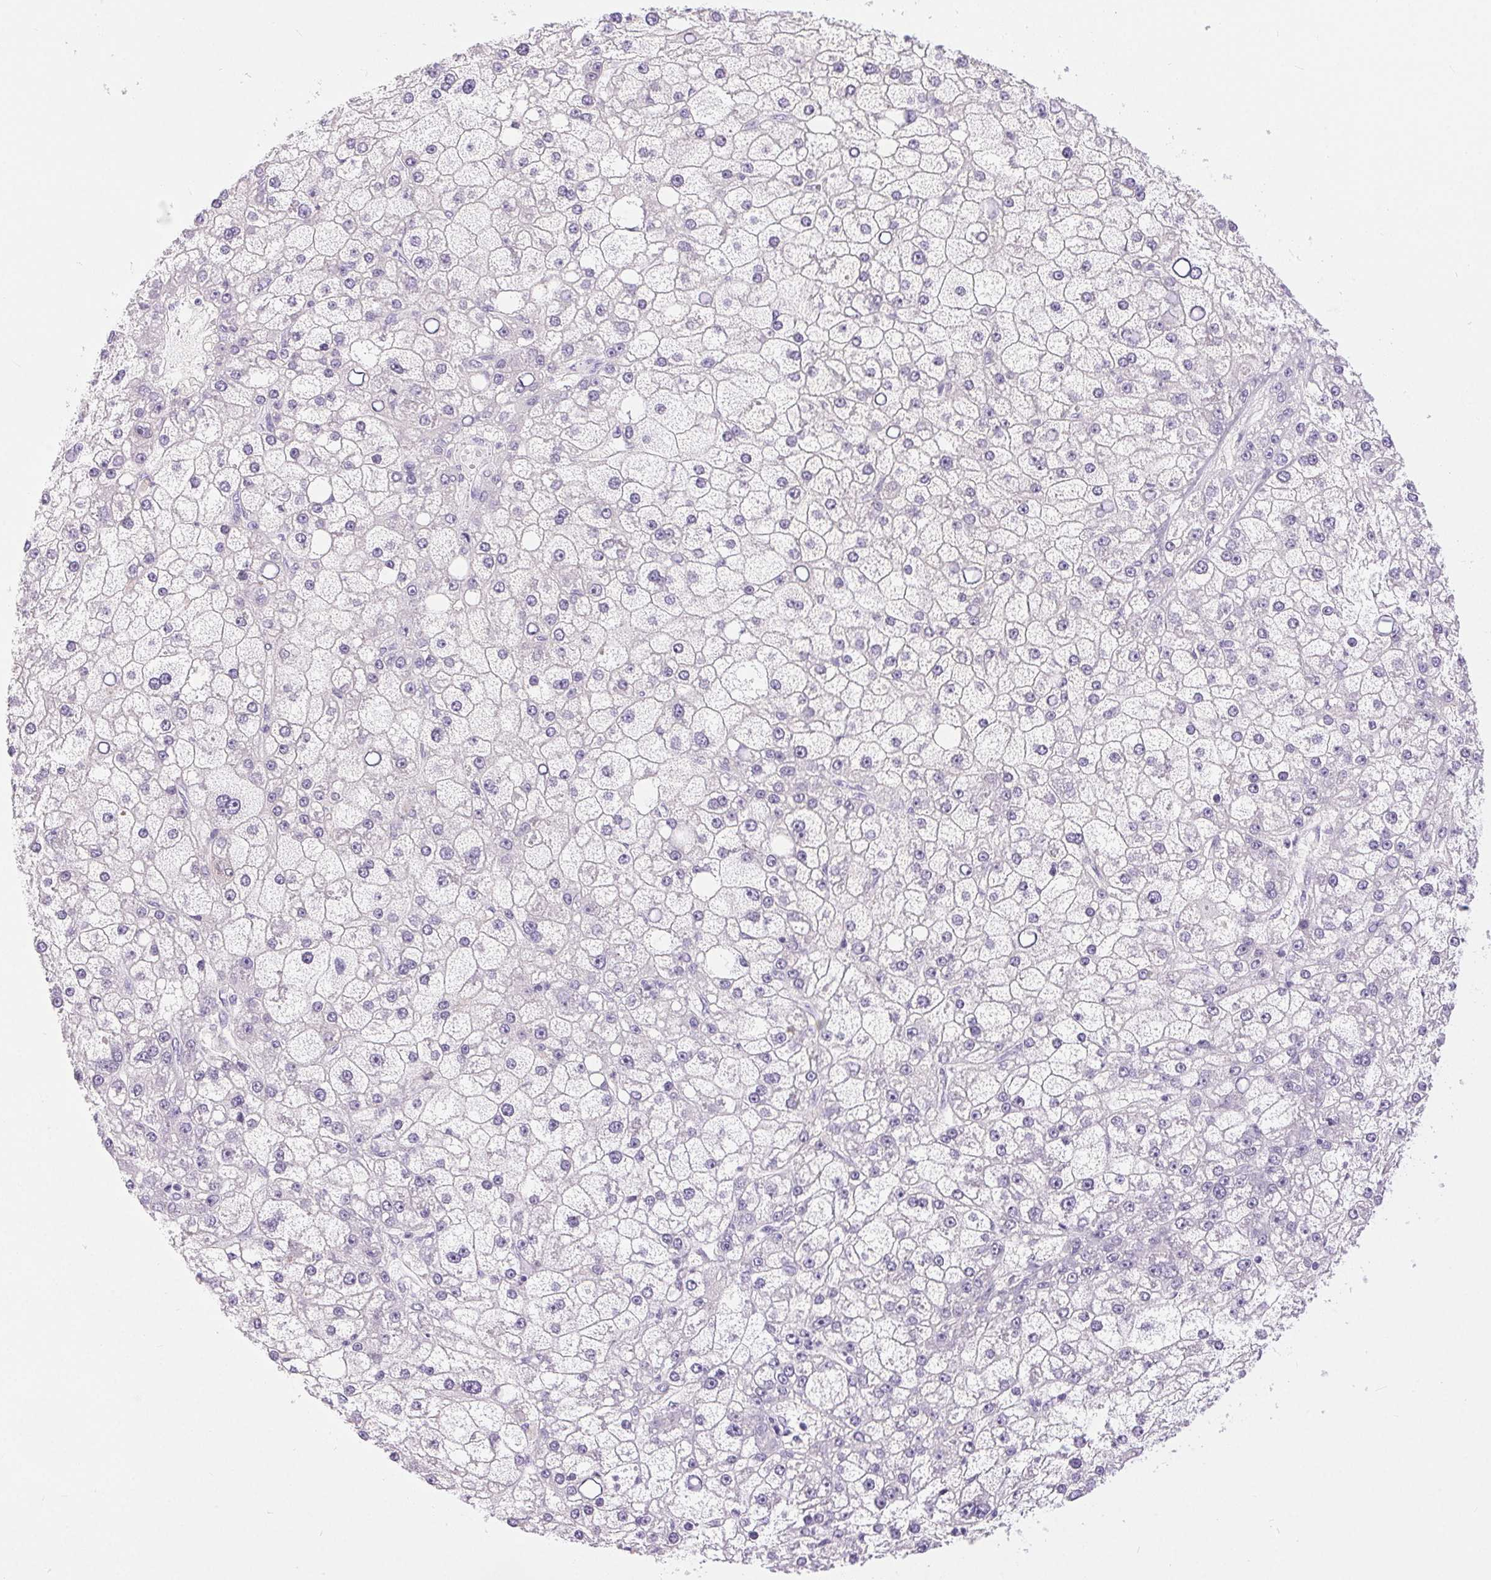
{"staining": {"intensity": "negative", "quantity": "none", "location": "none"}, "tissue": "liver cancer", "cell_type": "Tumor cells", "image_type": "cancer", "snomed": [{"axis": "morphology", "description": "Carcinoma, Hepatocellular, NOS"}, {"axis": "topography", "description": "Liver"}], "caption": "High magnification brightfield microscopy of liver cancer (hepatocellular carcinoma) stained with DAB (3,3'-diaminobenzidine) (brown) and counterstained with hematoxylin (blue): tumor cells show no significant expression.", "gene": "XDH", "patient": {"sex": "male", "age": 67}}